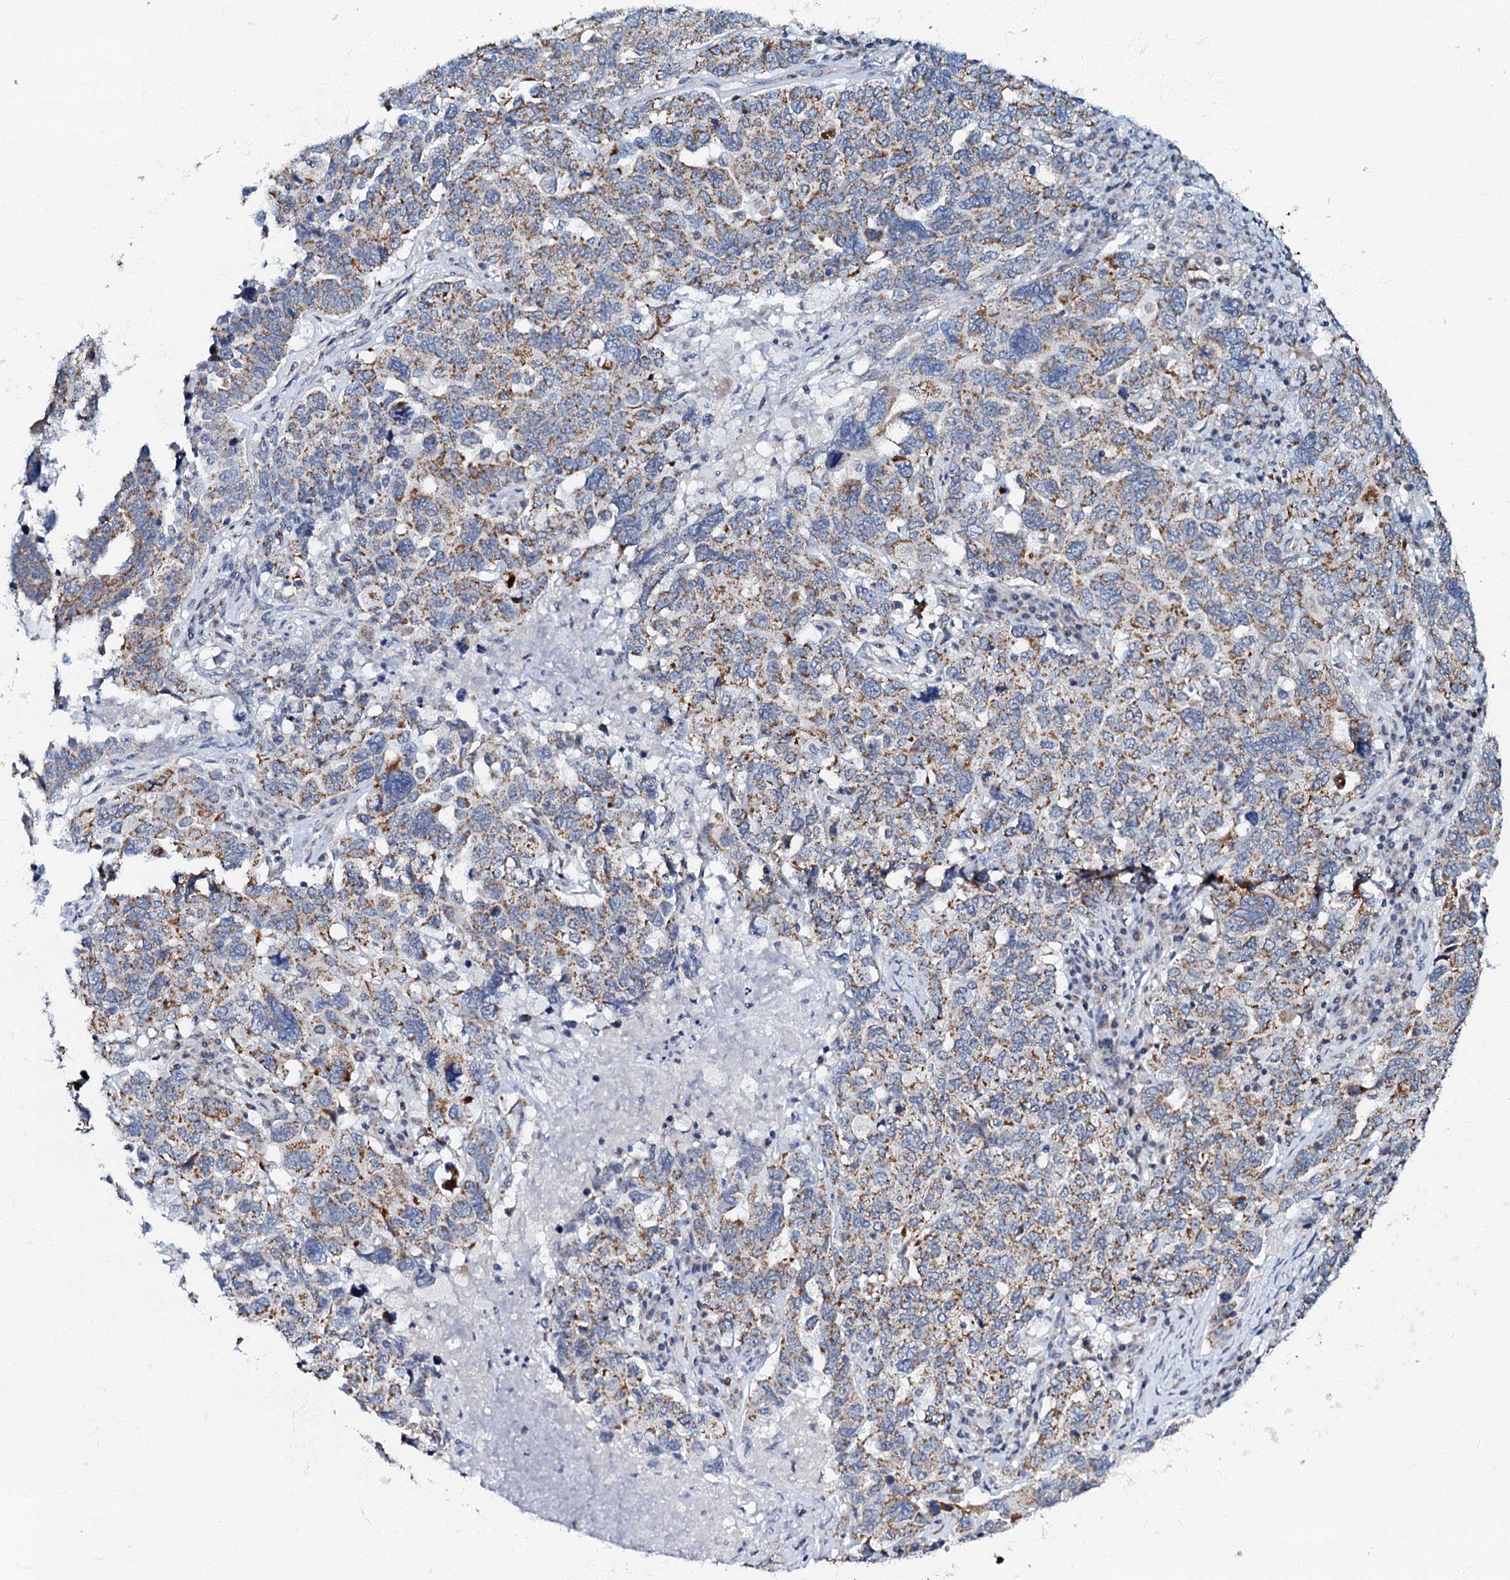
{"staining": {"intensity": "moderate", "quantity": ">75%", "location": "cytoplasmic/membranous"}, "tissue": "ovarian cancer", "cell_type": "Tumor cells", "image_type": "cancer", "snomed": [{"axis": "morphology", "description": "Carcinoma, endometroid"}, {"axis": "topography", "description": "Ovary"}], "caption": "About >75% of tumor cells in ovarian cancer reveal moderate cytoplasmic/membranous protein expression as visualized by brown immunohistochemical staining.", "gene": "MRPL51", "patient": {"sex": "female", "age": 62}}